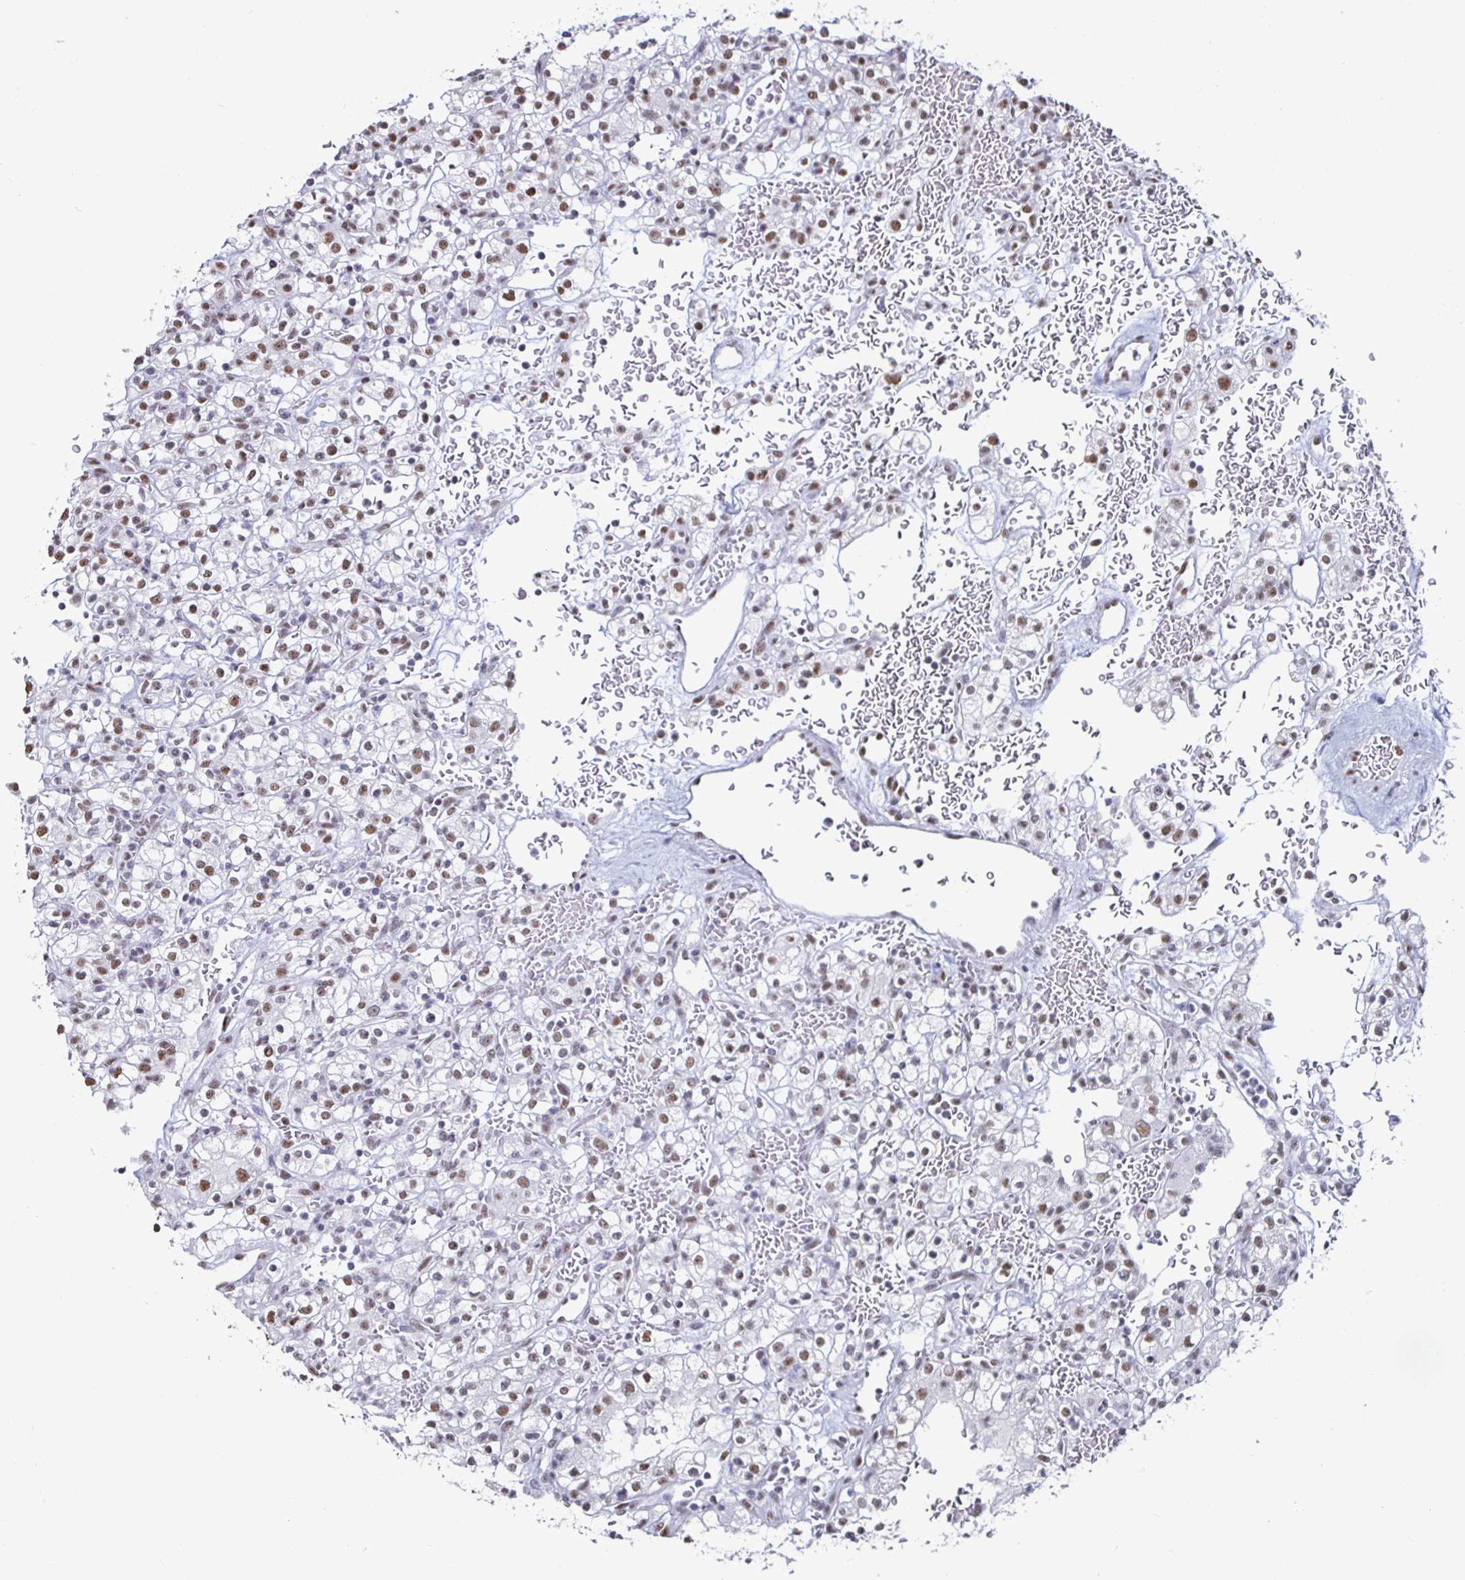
{"staining": {"intensity": "moderate", "quantity": "25%-75%", "location": "nuclear"}, "tissue": "renal cancer", "cell_type": "Tumor cells", "image_type": "cancer", "snomed": [{"axis": "morphology", "description": "Normal tissue, NOS"}, {"axis": "morphology", "description": "Adenocarcinoma, NOS"}, {"axis": "topography", "description": "Kidney"}], "caption": "IHC histopathology image of human renal cancer stained for a protein (brown), which displays medium levels of moderate nuclear positivity in approximately 25%-75% of tumor cells.", "gene": "DDX39B", "patient": {"sex": "female", "age": 72}}